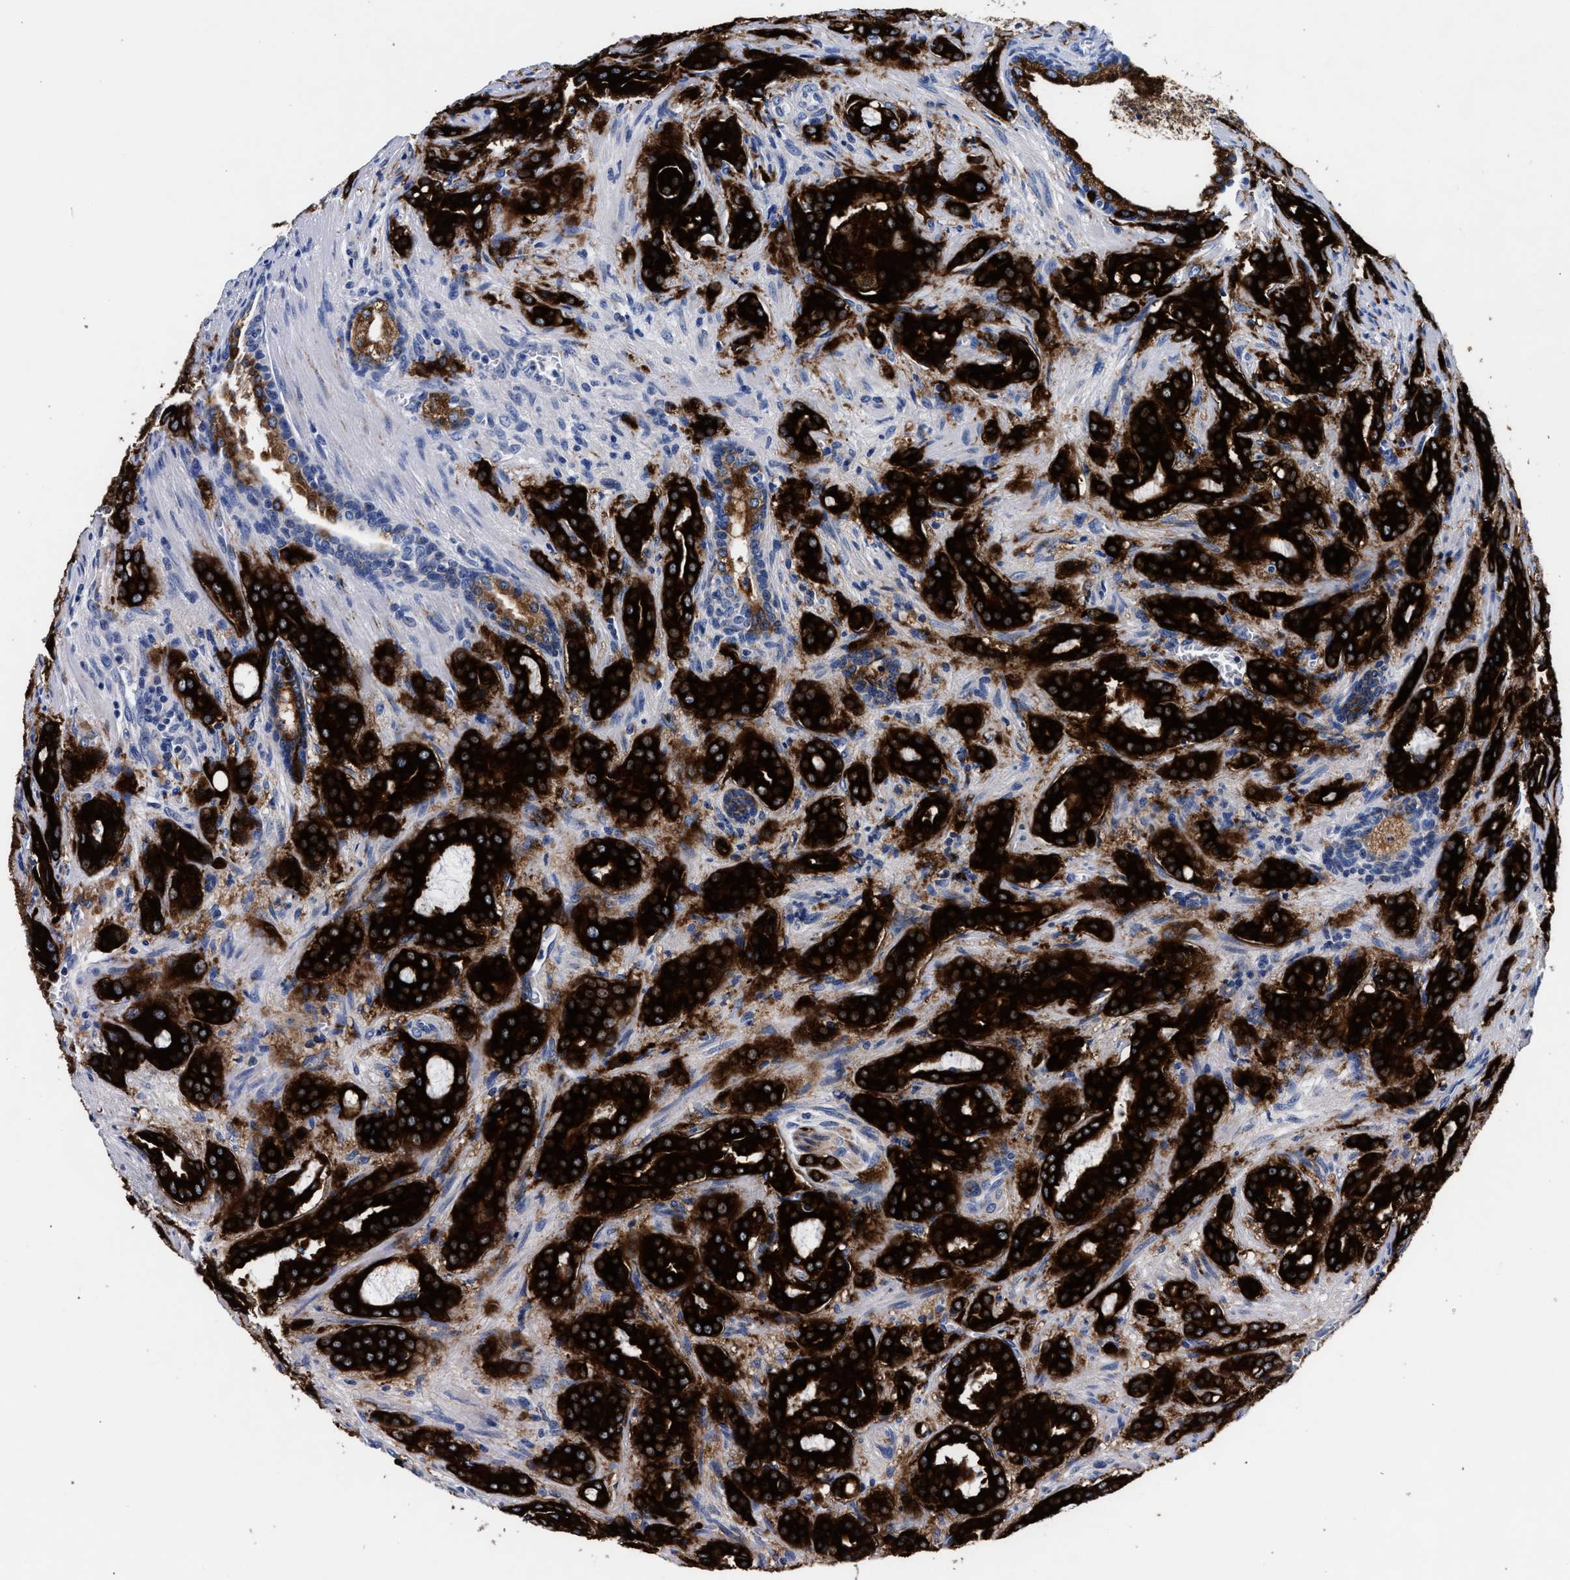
{"staining": {"intensity": "strong", "quantity": ">75%", "location": "cytoplasmic/membranous"}, "tissue": "prostate cancer", "cell_type": "Tumor cells", "image_type": "cancer", "snomed": [{"axis": "morphology", "description": "Adenocarcinoma, High grade"}, {"axis": "topography", "description": "Prostate"}], "caption": "Immunohistochemical staining of prostate adenocarcinoma (high-grade) exhibits high levels of strong cytoplasmic/membranous protein positivity in approximately >75% of tumor cells.", "gene": "RAB3B", "patient": {"sex": "male", "age": 64}}